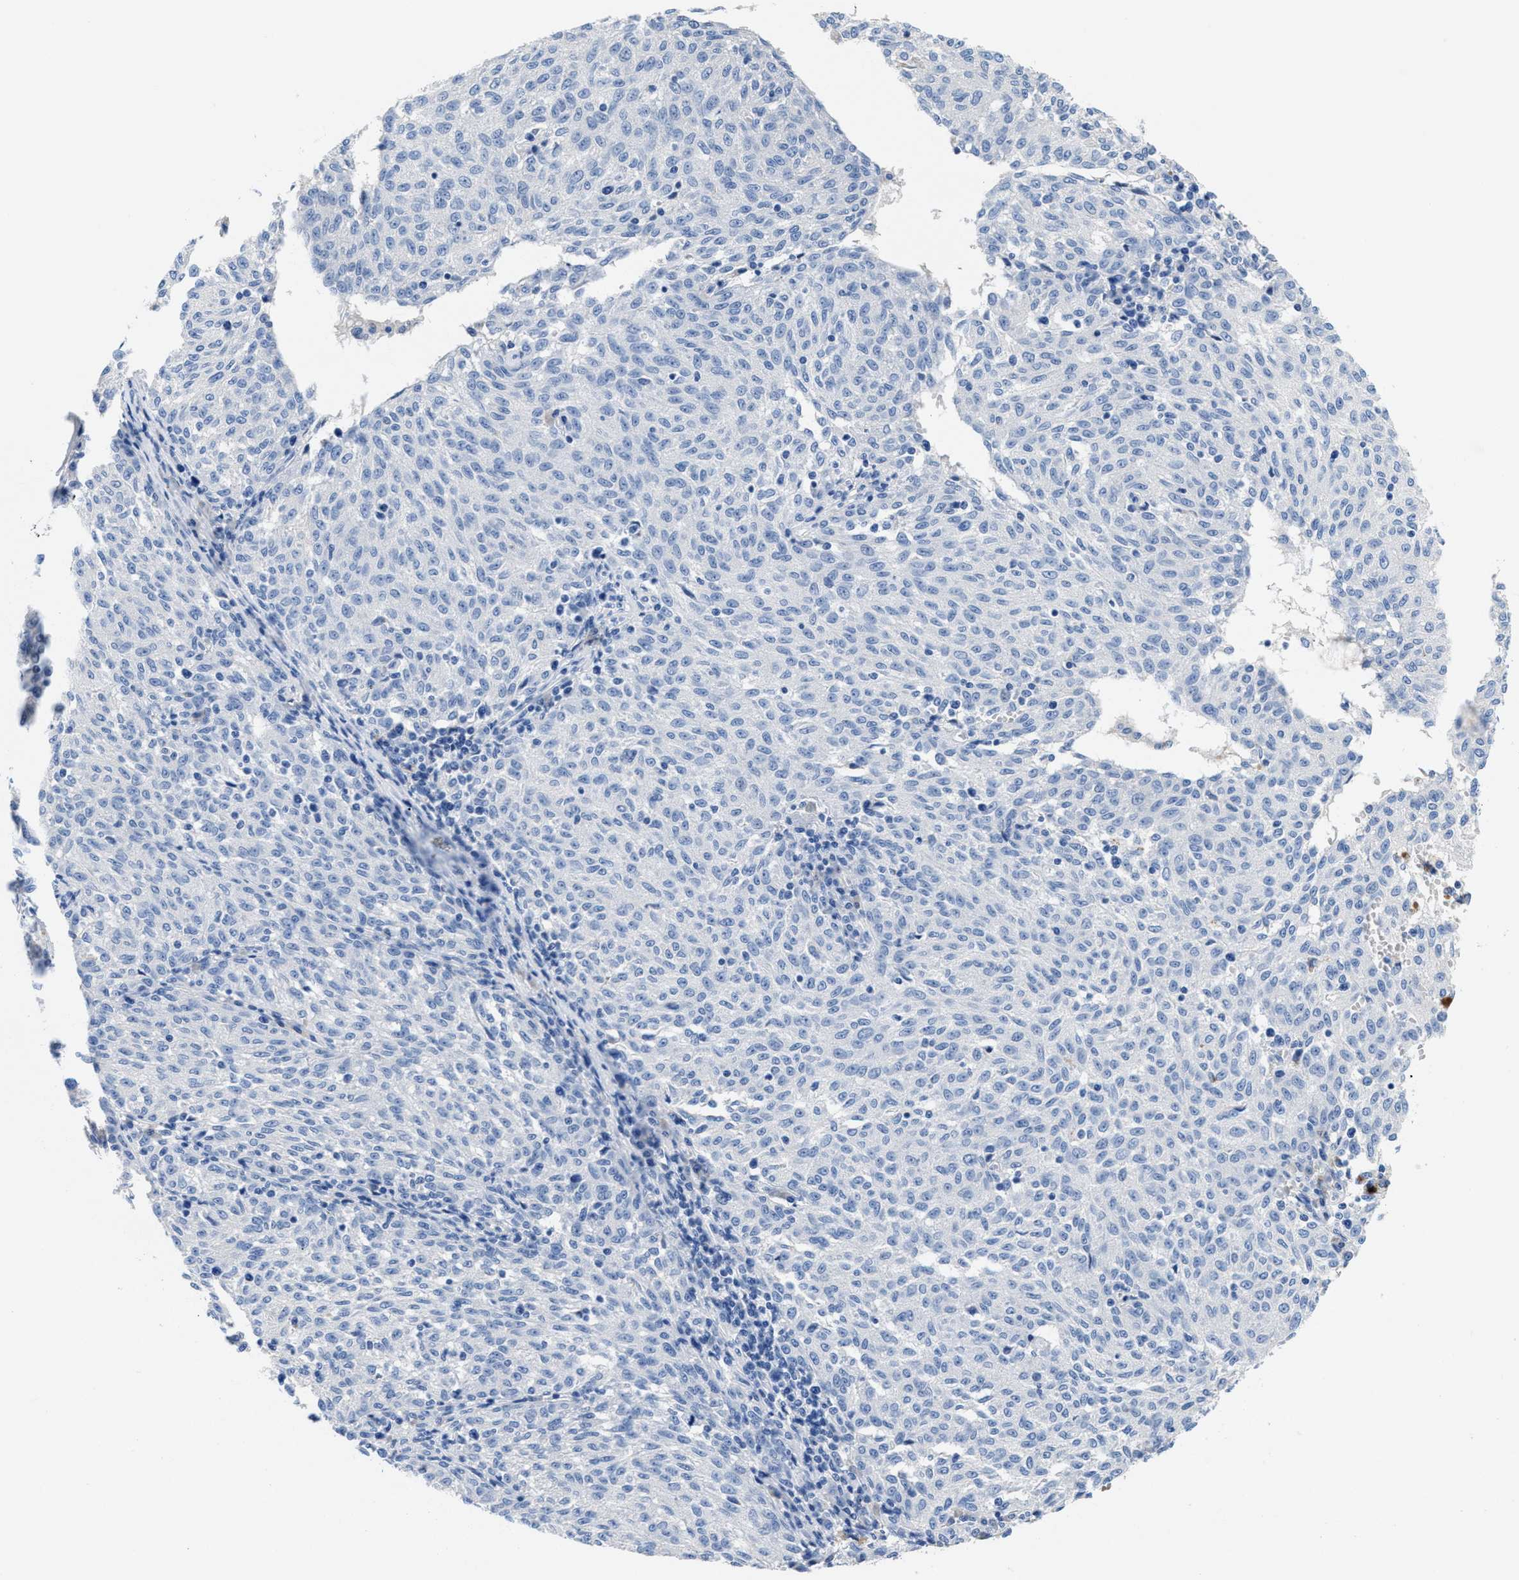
{"staining": {"intensity": "negative", "quantity": "none", "location": "none"}, "tissue": "melanoma", "cell_type": "Tumor cells", "image_type": "cancer", "snomed": [{"axis": "morphology", "description": "Malignant melanoma, NOS"}, {"axis": "topography", "description": "Skin"}], "caption": "Immunohistochemistry (IHC) micrograph of neoplastic tissue: melanoma stained with DAB demonstrates no significant protein positivity in tumor cells. (DAB (3,3'-diaminobenzidine) IHC, high magnification).", "gene": "SLFN13", "patient": {"sex": "female", "age": 72}}